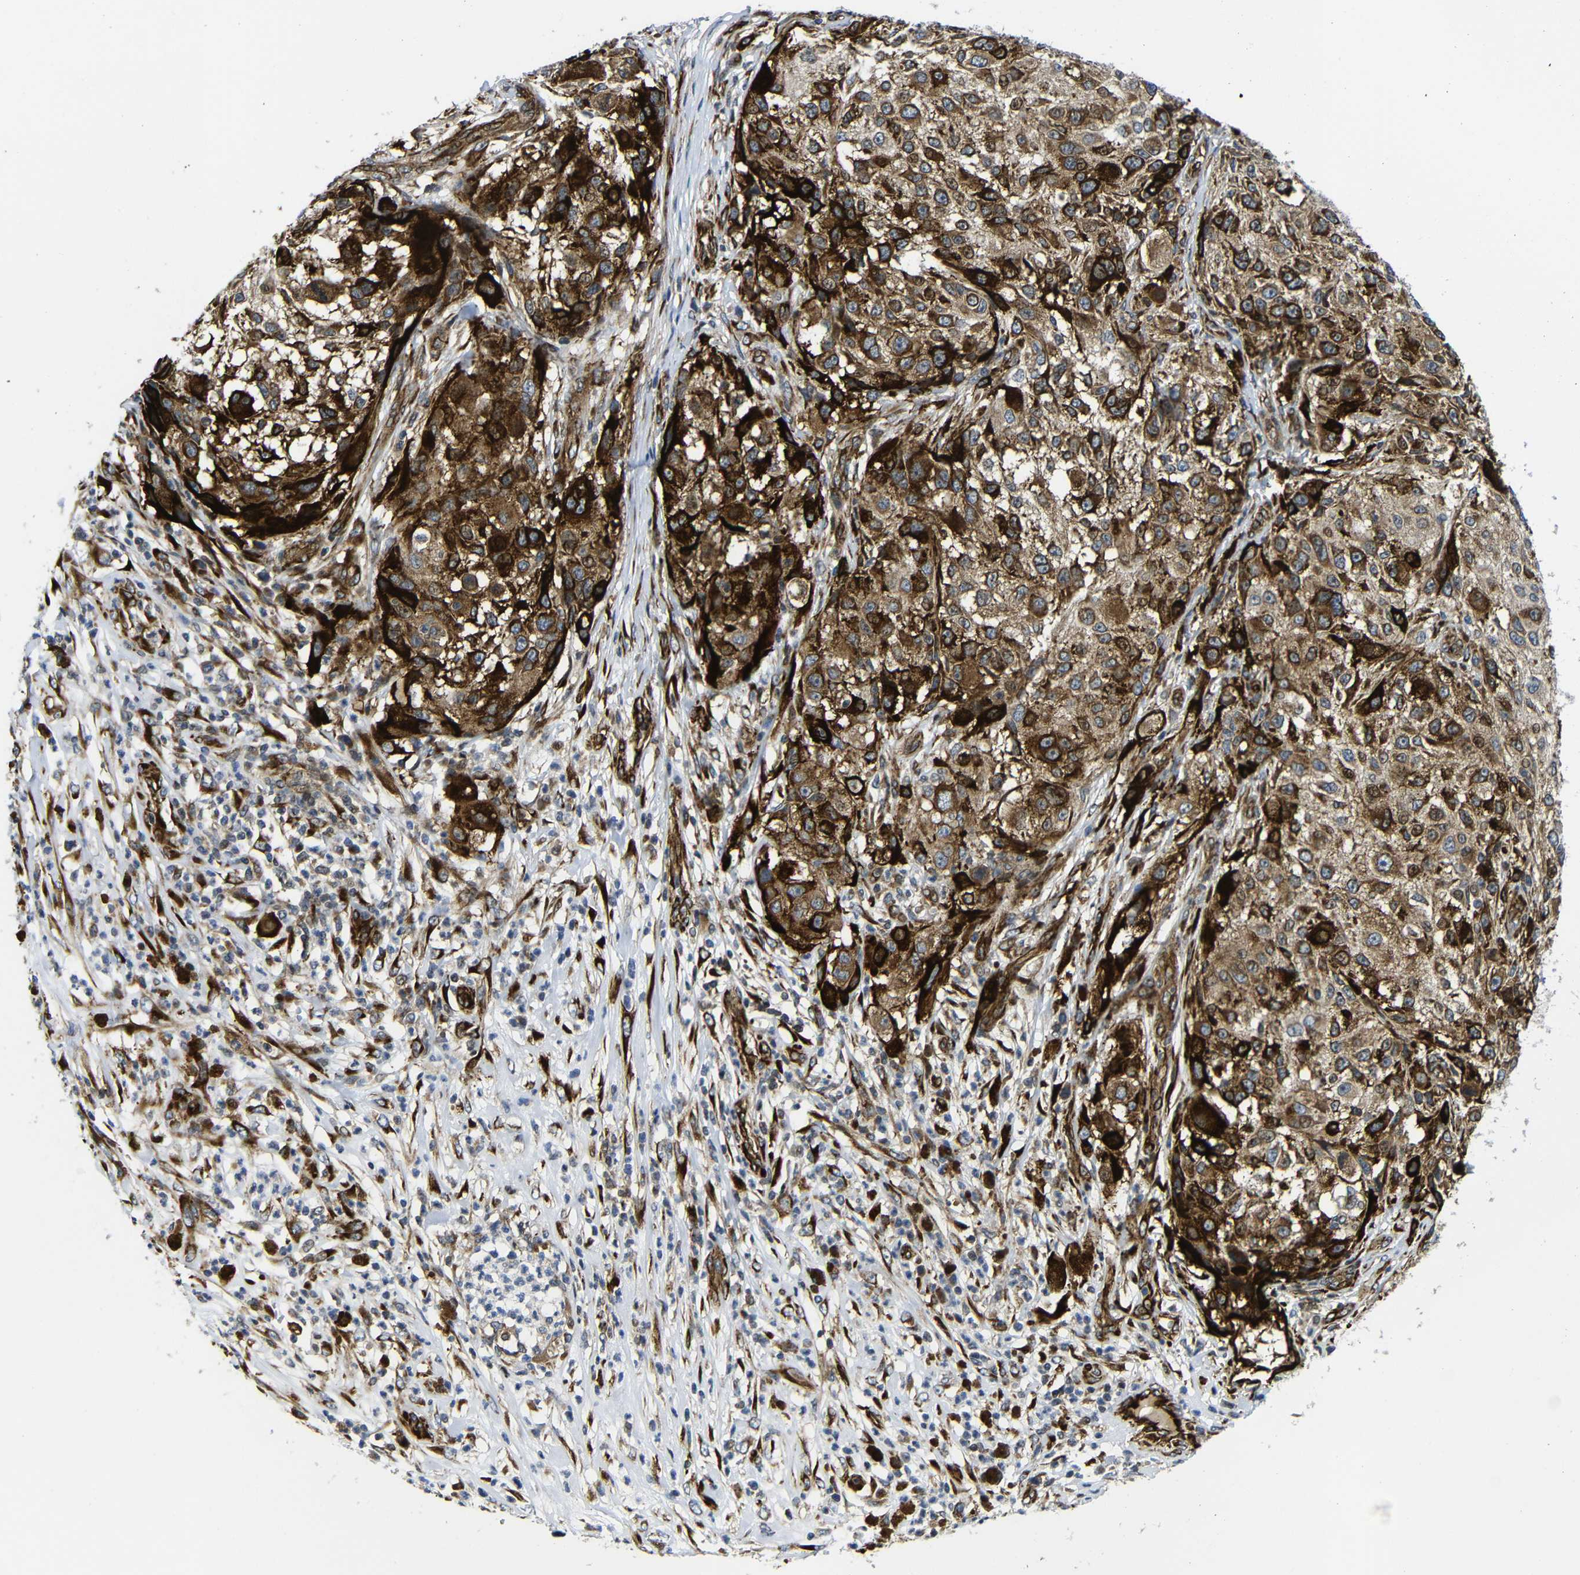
{"staining": {"intensity": "strong", "quantity": "25%-75%", "location": "cytoplasmic/membranous"}, "tissue": "melanoma", "cell_type": "Tumor cells", "image_type": "cancer", "snomed": [{"axis": "morphology", "description": "Necrosis, NOS"}, {"axis": "morphology", "description": "Malignant melanoma, NOS"}, {"axis": "topography", "description": "Skin"}], "caption": "Protein expression analysis of malignant melanoma reveals strong cytoplasmic/membranous expression in about 25%-75% of tumor cells.", "gene": "PARP14", "patient": {"sex": "female", "age": 87}}